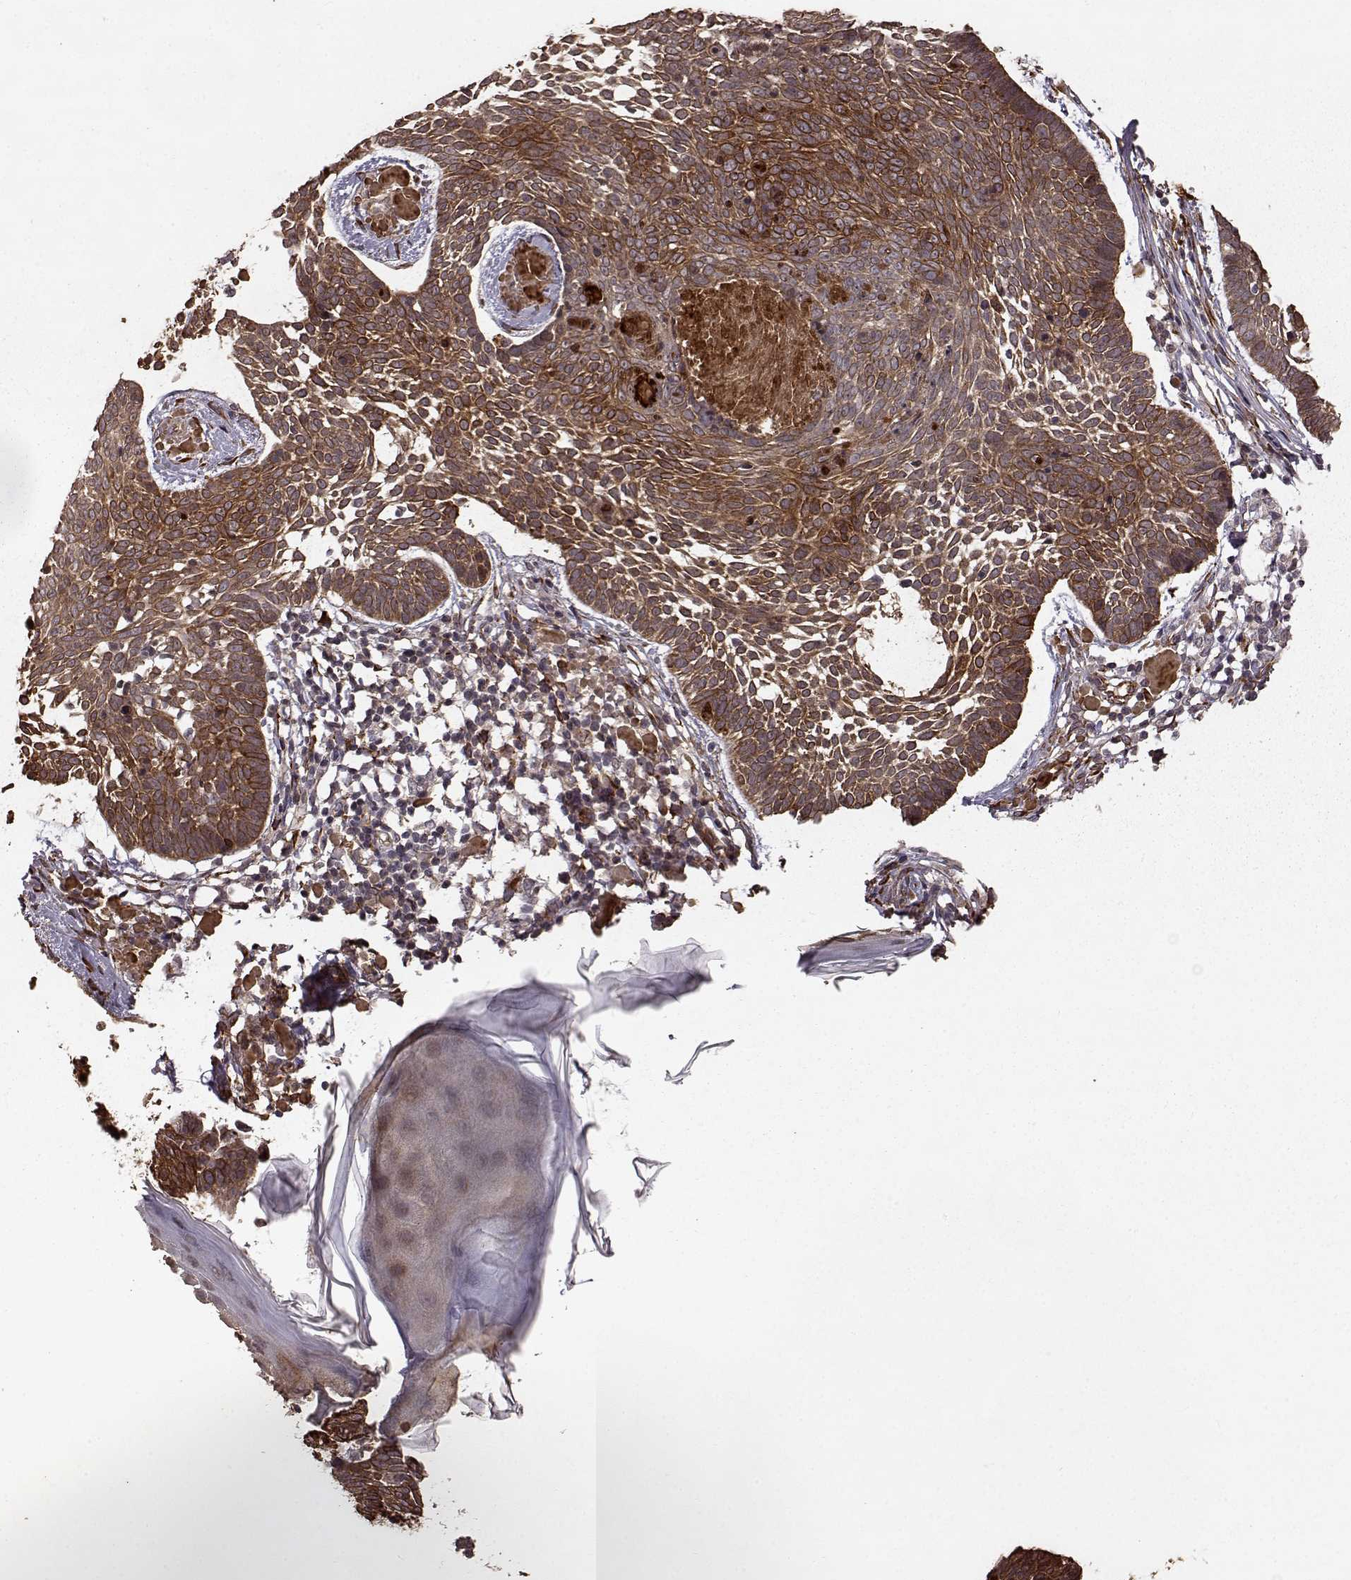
{"staining": {"intensity": "strong", "quantity": "25%-75%", "location": "cytoplasmic/membranous"}, "tissue": "skin cancer", "cell_type": "Tumor cells", "image_type": "cancer", "snomed": [{"axis": "morphology", "description": "Basal cell carcinoma"}, {"axis": "topography", "description": "Skin"}], "caption": "Tumor cells demonstrate strong cytoplasmic/membranous staining in approximately 25%-75% of cells in basal cell carcinoma (skin).", "gene": "FSTL1", "patient": {"sex": "male", "age": 85}}